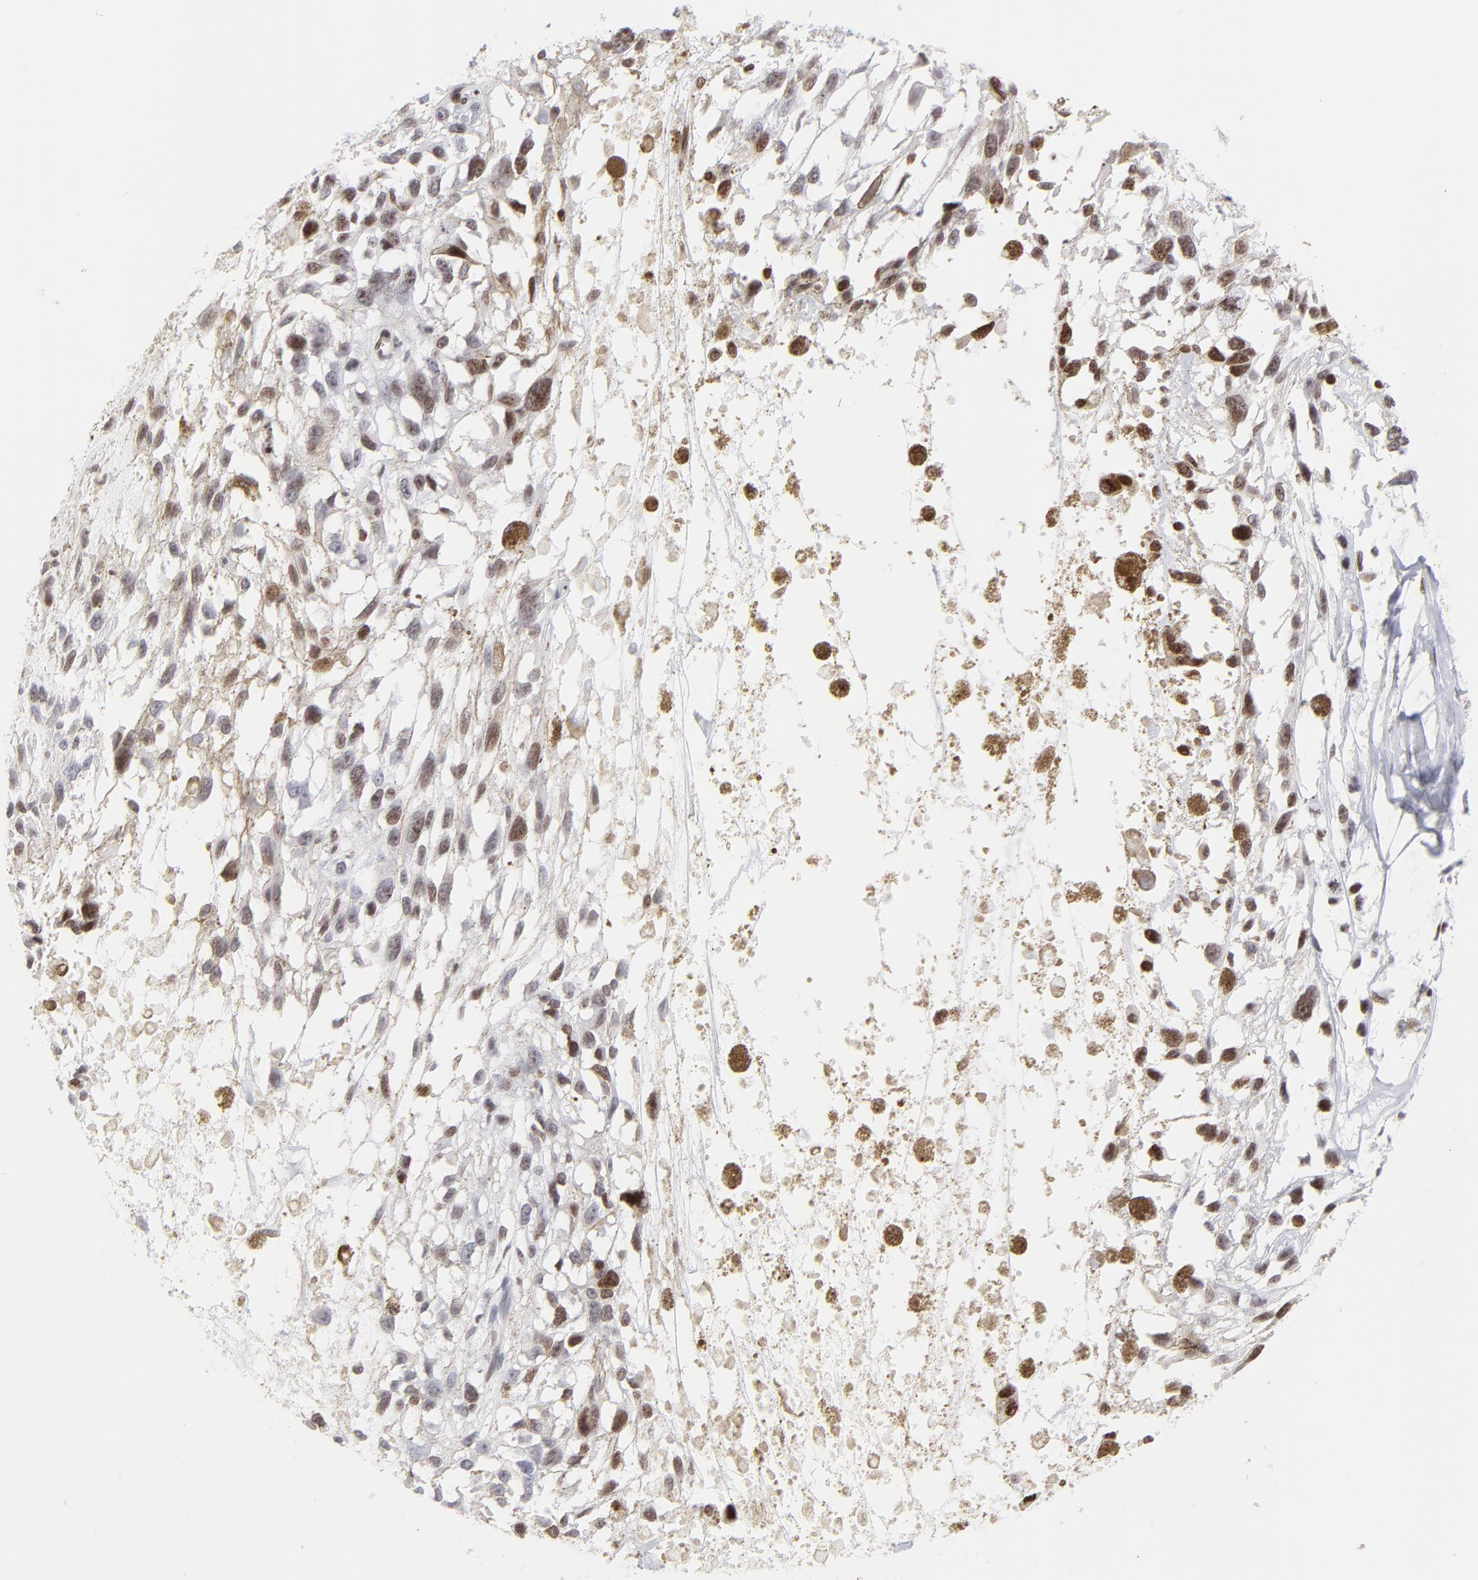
{"staining": {"intensity": "moderate", "quantity": "25%-75%", "location": "nuclear"}, "tissue": "melanoma", "cell_type": "Tumor cells", "image_type": "cancer", "snomed": [{"axis": "morphology", "description": "Malignant melanoma, Metastatic site"}, {"axis": "topography", "description": "Lymph node"}], "caption": "The histopathology image reveals staining of melanoma, revealing moderate nuclear protein positivity (brown color) within tumor cells. (brown staining indicates protein expression, while blue staining denotes nuclei).", "gene": "RTL4", "patient": {"sex": "male", "age": 59}}